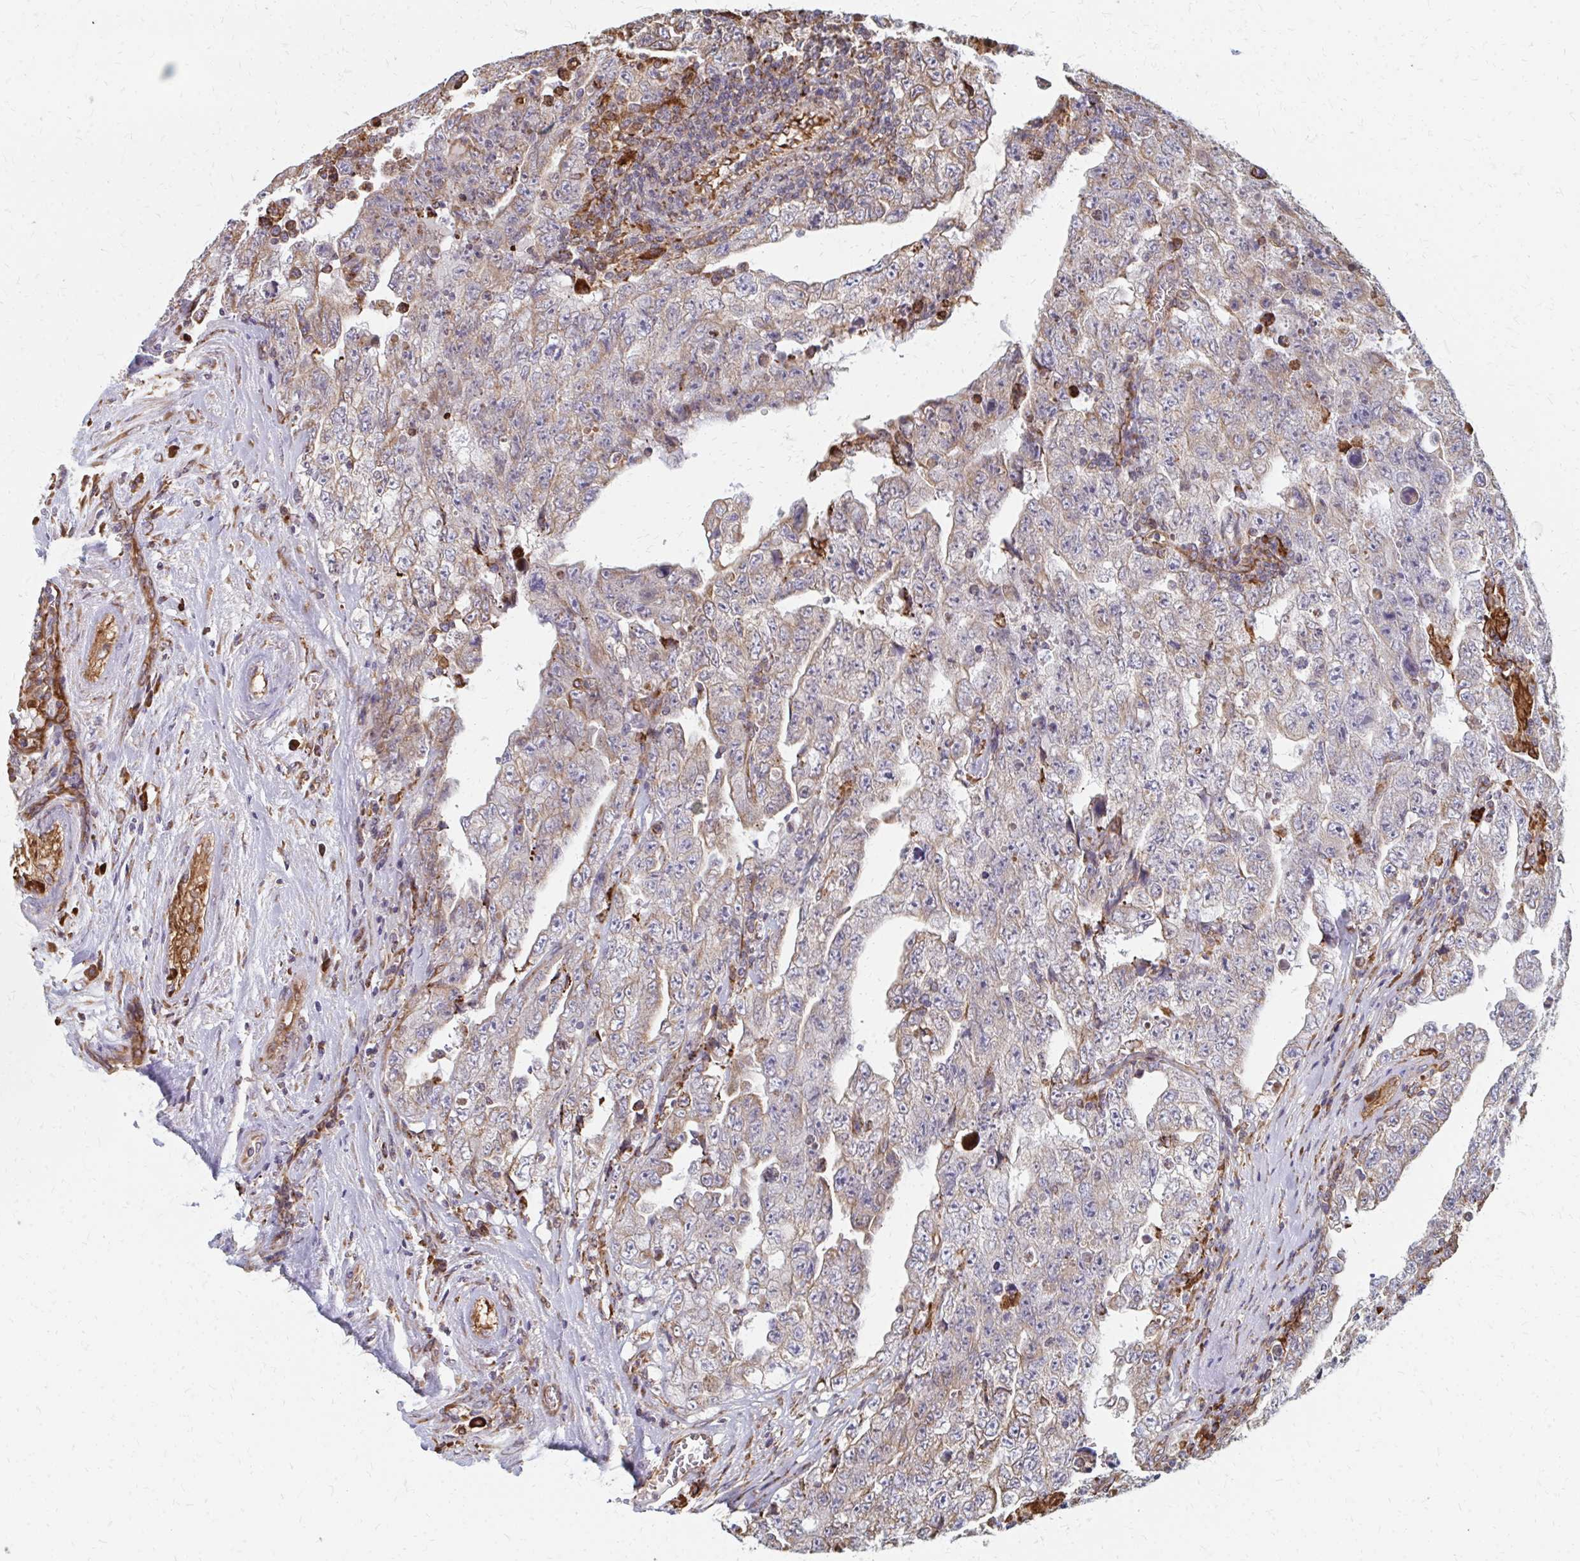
{"staining": {"intensity": "weak", "quantity": "<25%", "location": "cytoplasmic/membranous"}, "tissue": "testis cancer", "cell_type": "Tumor cells", "image_type": "cancer", "snomed": [{"axis": "morphology", "description": "Carcinoma, Embryonal, NOS"}, {"axis": "topography", "description": "Testis"}], "caption": "The immunohistochemistry (IHC) photomicrograph has no significant positivity in tumor cells of testis embryonal carcinoma tissue.", "gene": "PPP1R13L", "patient": {"sex": "male", "age": 28}}